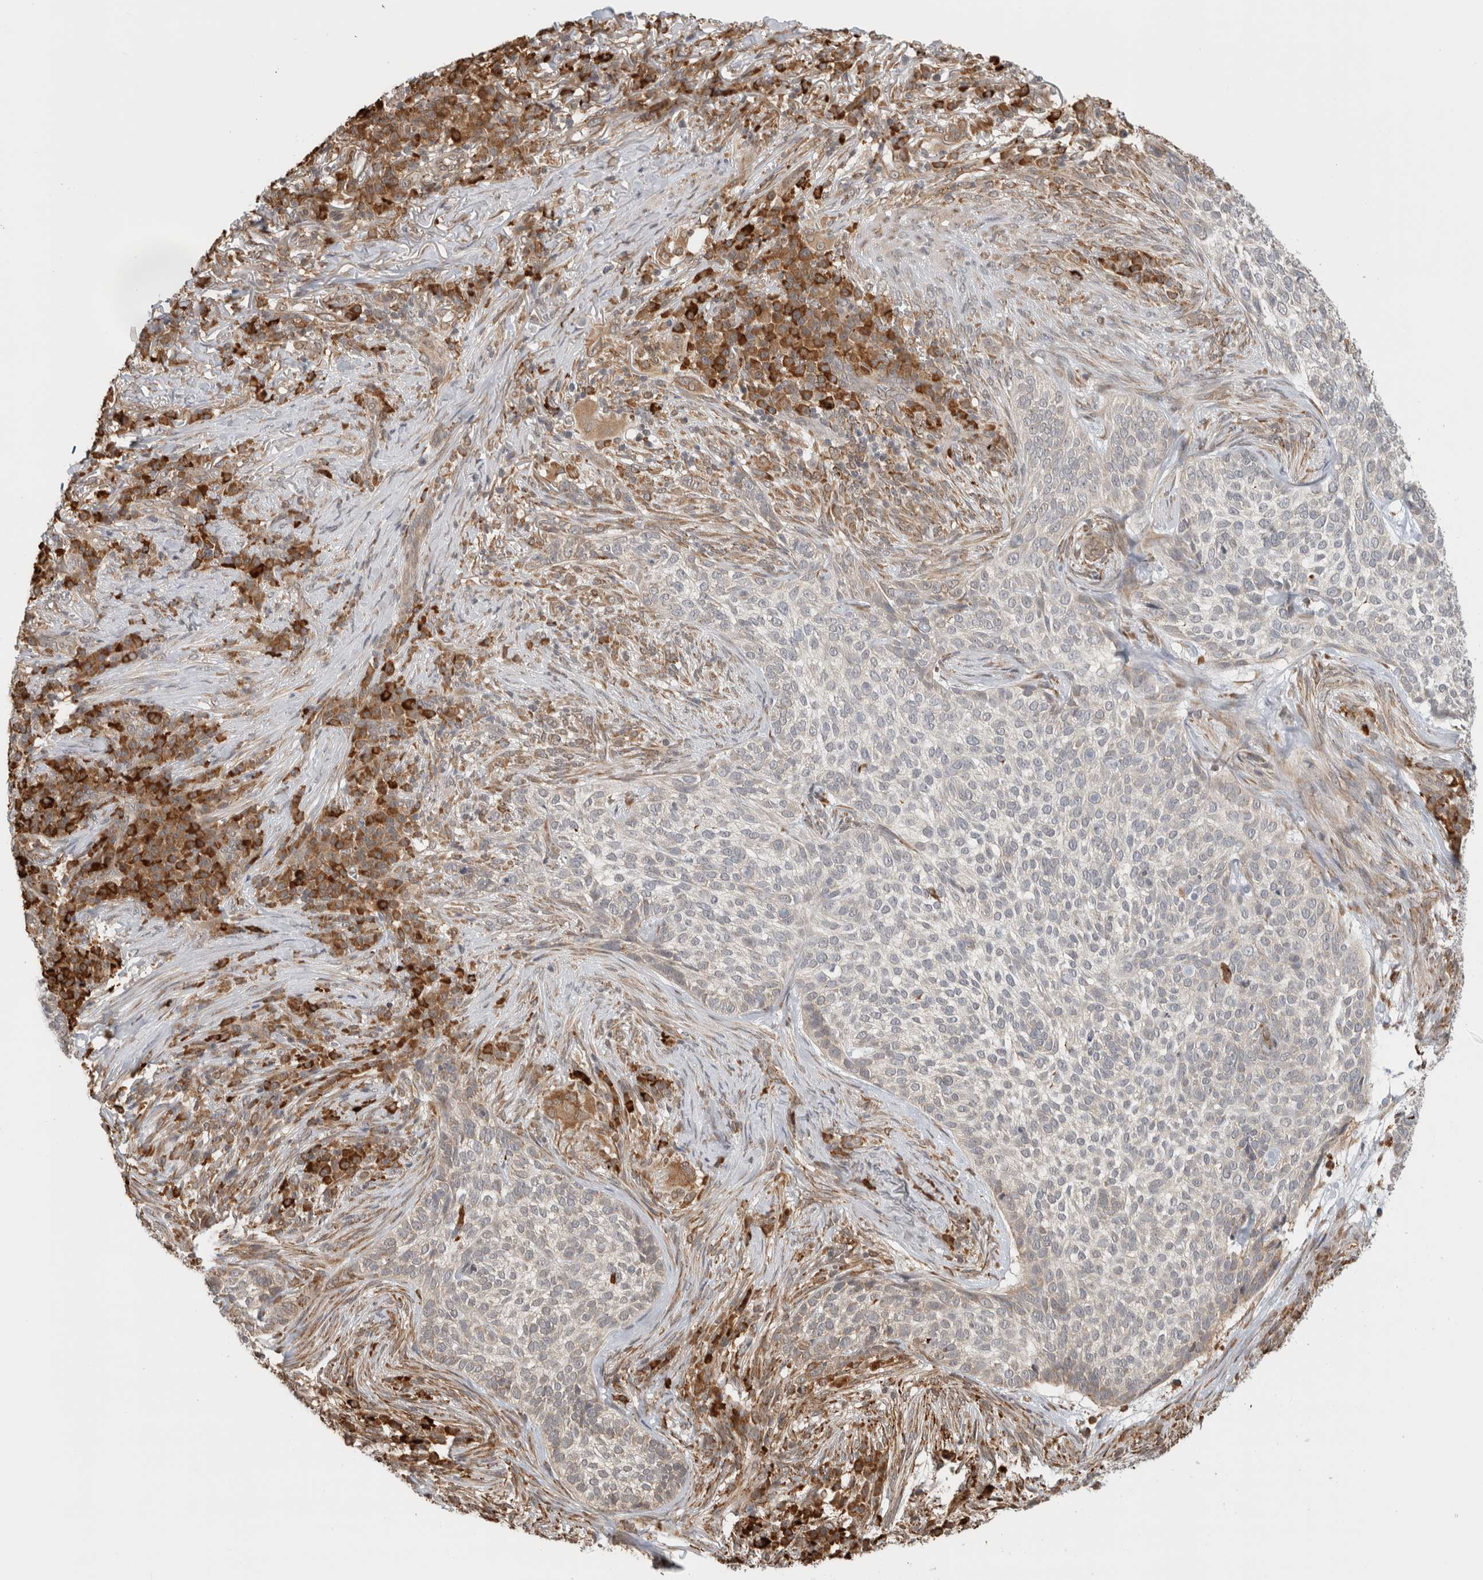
{"staining": {"intensity": "negative", "quantity": "none", "location": "none"}, "tissue": "skin cancer", "cell_type": "Tumor cells", "image_type": "cancer", "snomed": [{"axis": "morphology", "description": "Basal cell carcinoma"}, {"axis": "topography", "description": "Skin"}], "caption": "Skin cancer was stained to show a protein in brown. There is no significant staining in tumor cells.", "gene": "MS4A7", "patient": {"sex": "female", "age": 64}}